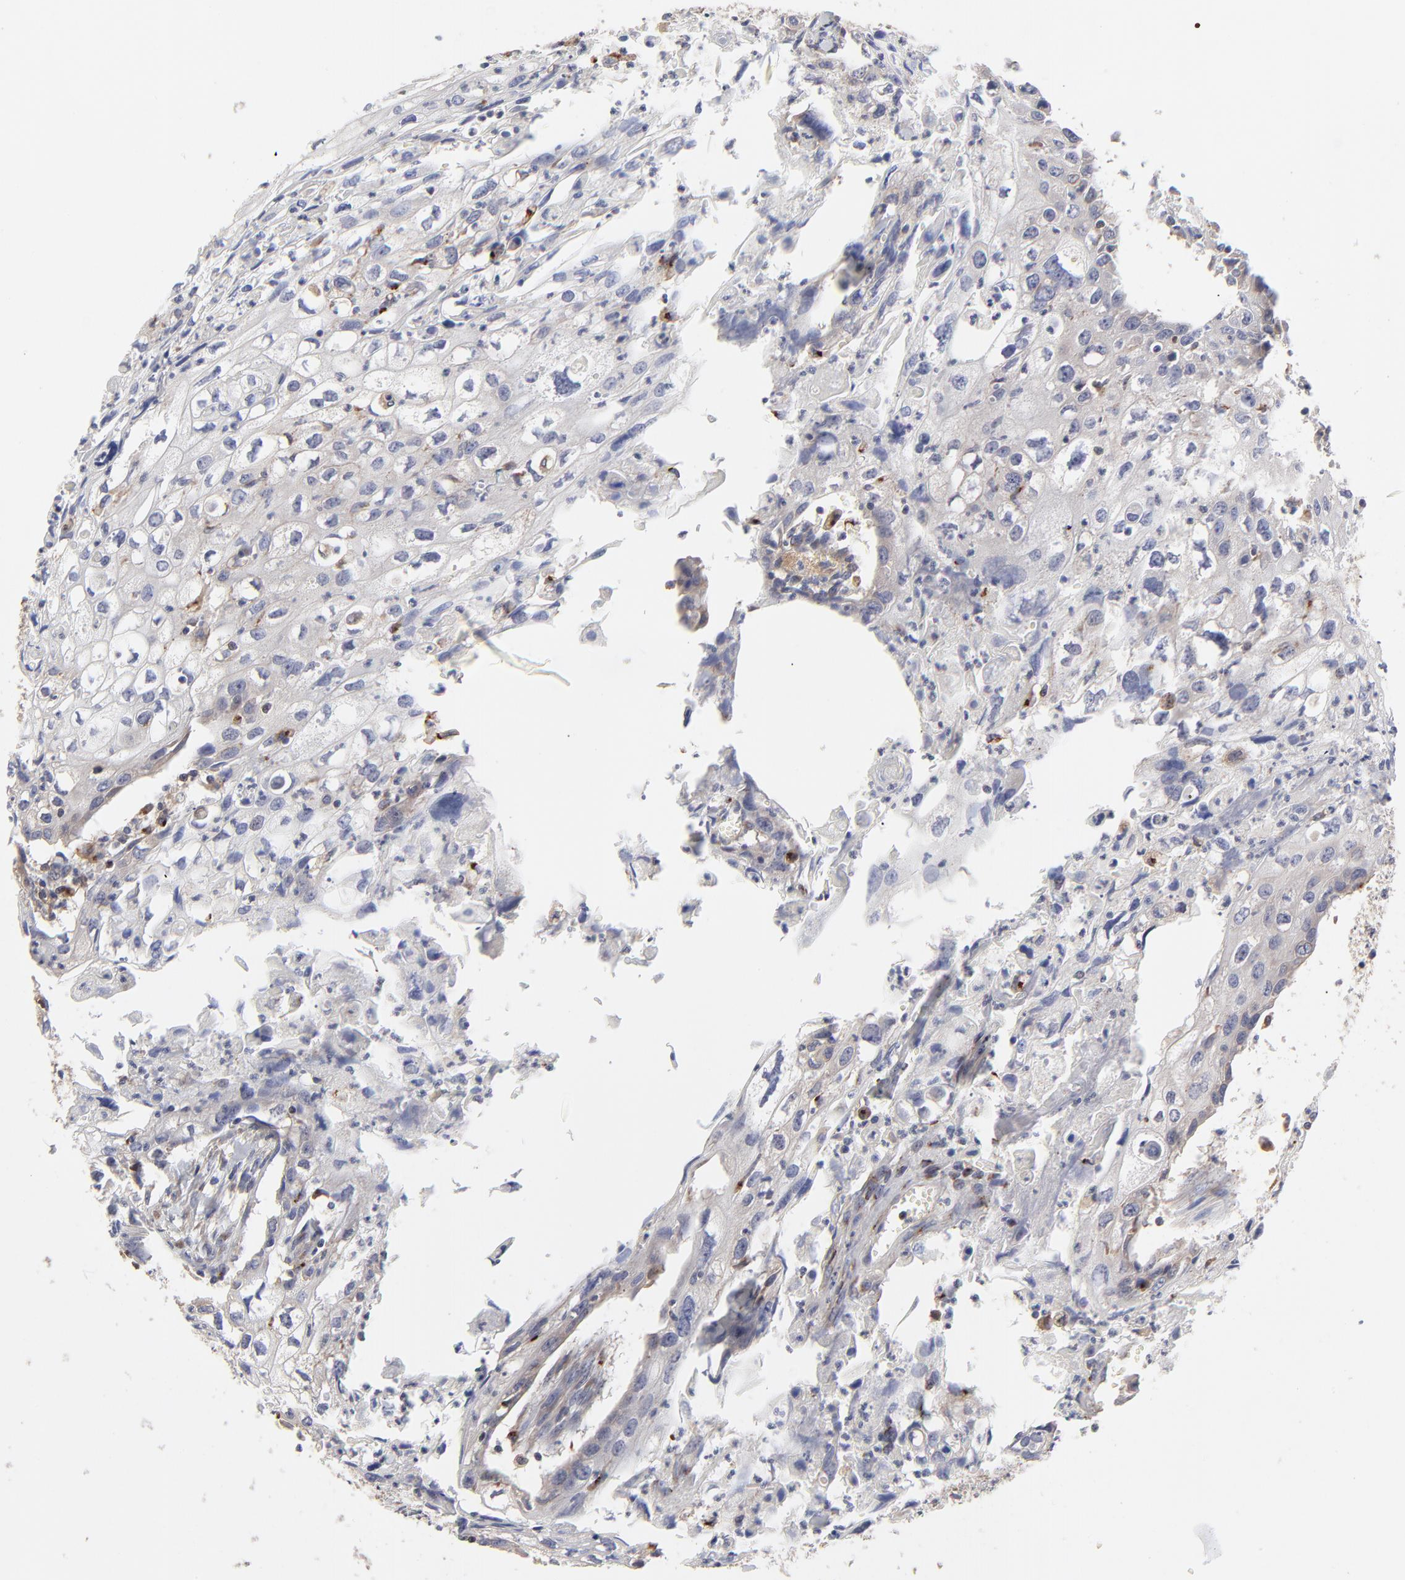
{"staining": {"intensity": "negative", "quantity": "none", "location": "none"}, "tissue": "urothelial cancer", "cell_type": "Tumor cells", "image_type": "cancer", "snomed": [{"axis": "morphology", "description": "Urothelial carcinoma, High grade"}, {"axis": "topography", "description": "Urinary bladder"}], "caption": "Immunohistochemistry photomicrograph of human urothelial carcinoma (high-grade) stained for a protein (brown), which shows no staining in tumor cells. (DAB immunohistochemistry (IHC), high magnification).", "gene": "ELP2", "patient": {"sex": "male", "age": 54}}